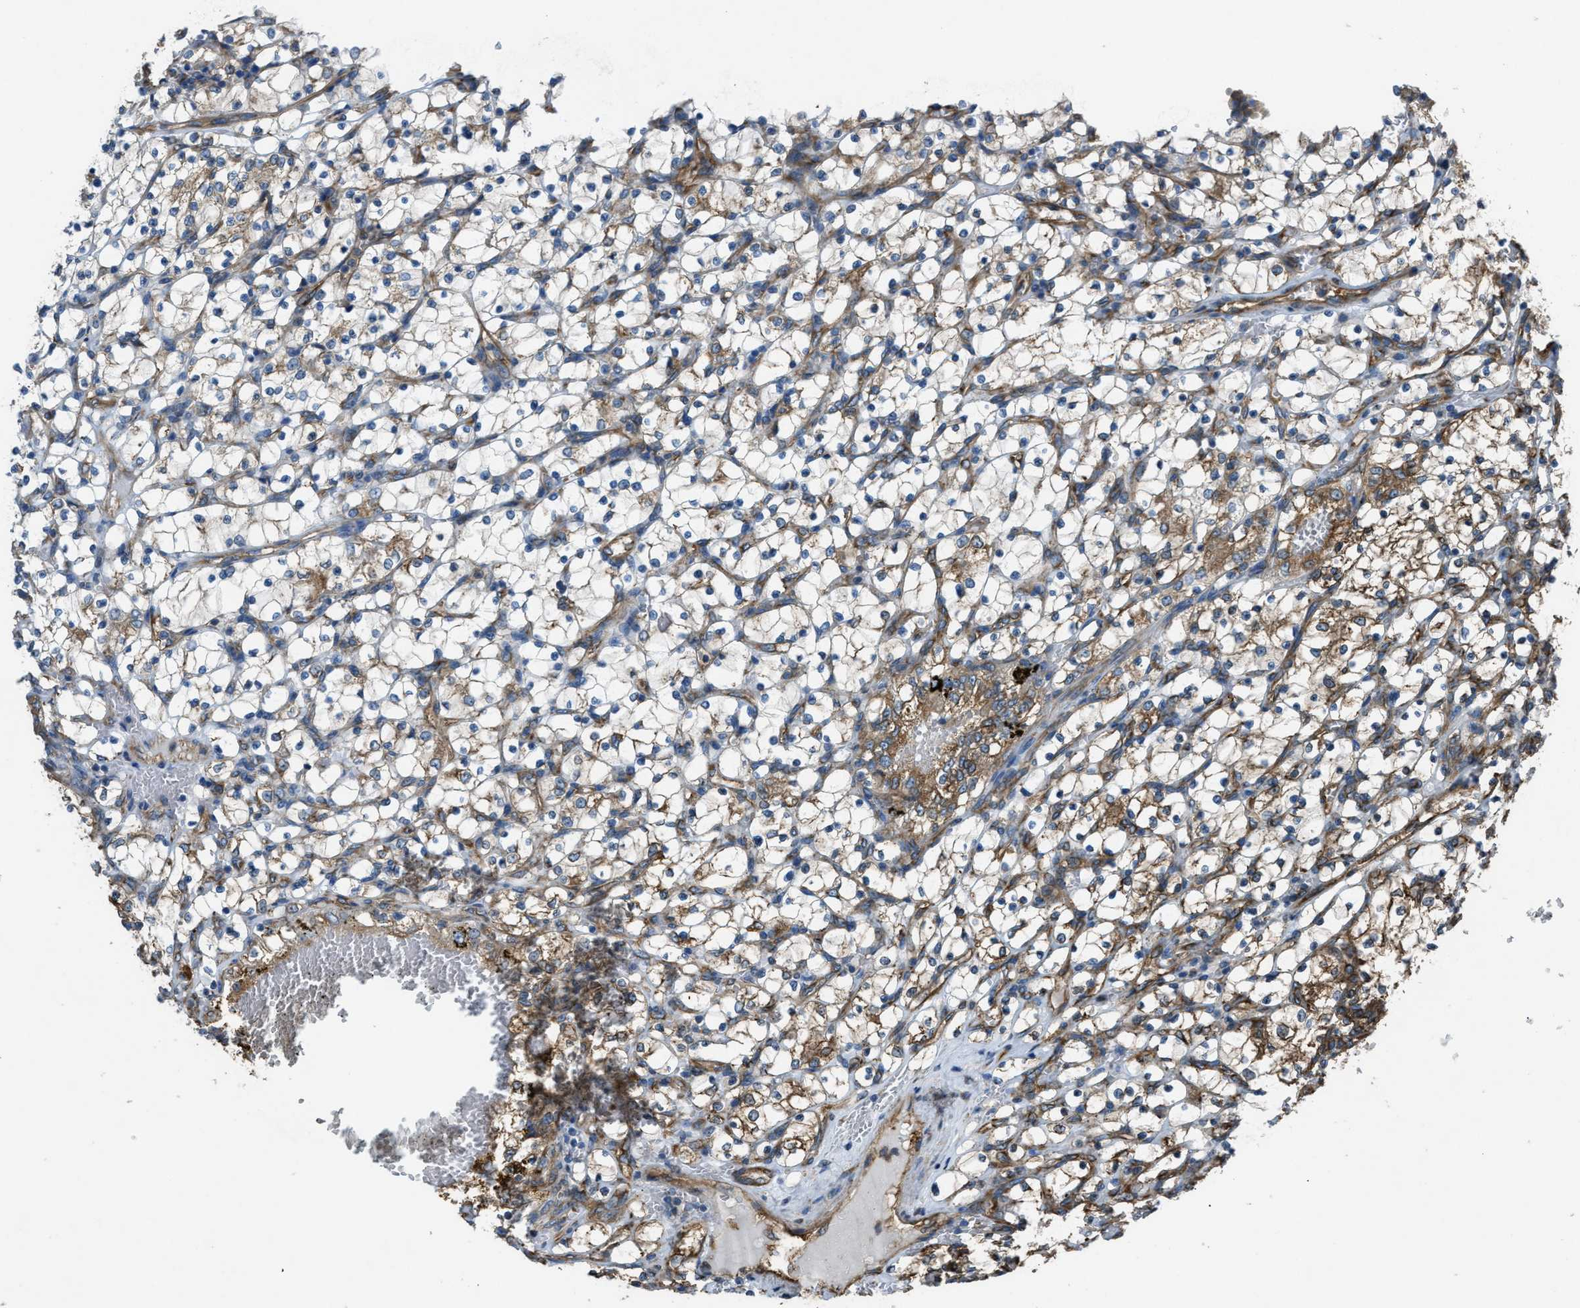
{"staining": {"intensity": "moderate", "quantity": "25%-75%", "location": "cytoplasmic/membranous"}, "tissue": "renal cancer", "cell_type": "Tumor cells", "image_type": "cancer", "snomed": [{"axis": "morphology", "description": "Adenocarcinoma, NOS"}, {"axis": "topography", "description": "Kidney"}], "caption": "Immunohistochemical staining of human renal adenocarcinoma reveals medium levels of moderate cytoplasmic/membranous protein staining in approximately 25%-75% of tumor cells.", "gene": "TRPC1", "patient": {"sex": "female", "age": 69}}